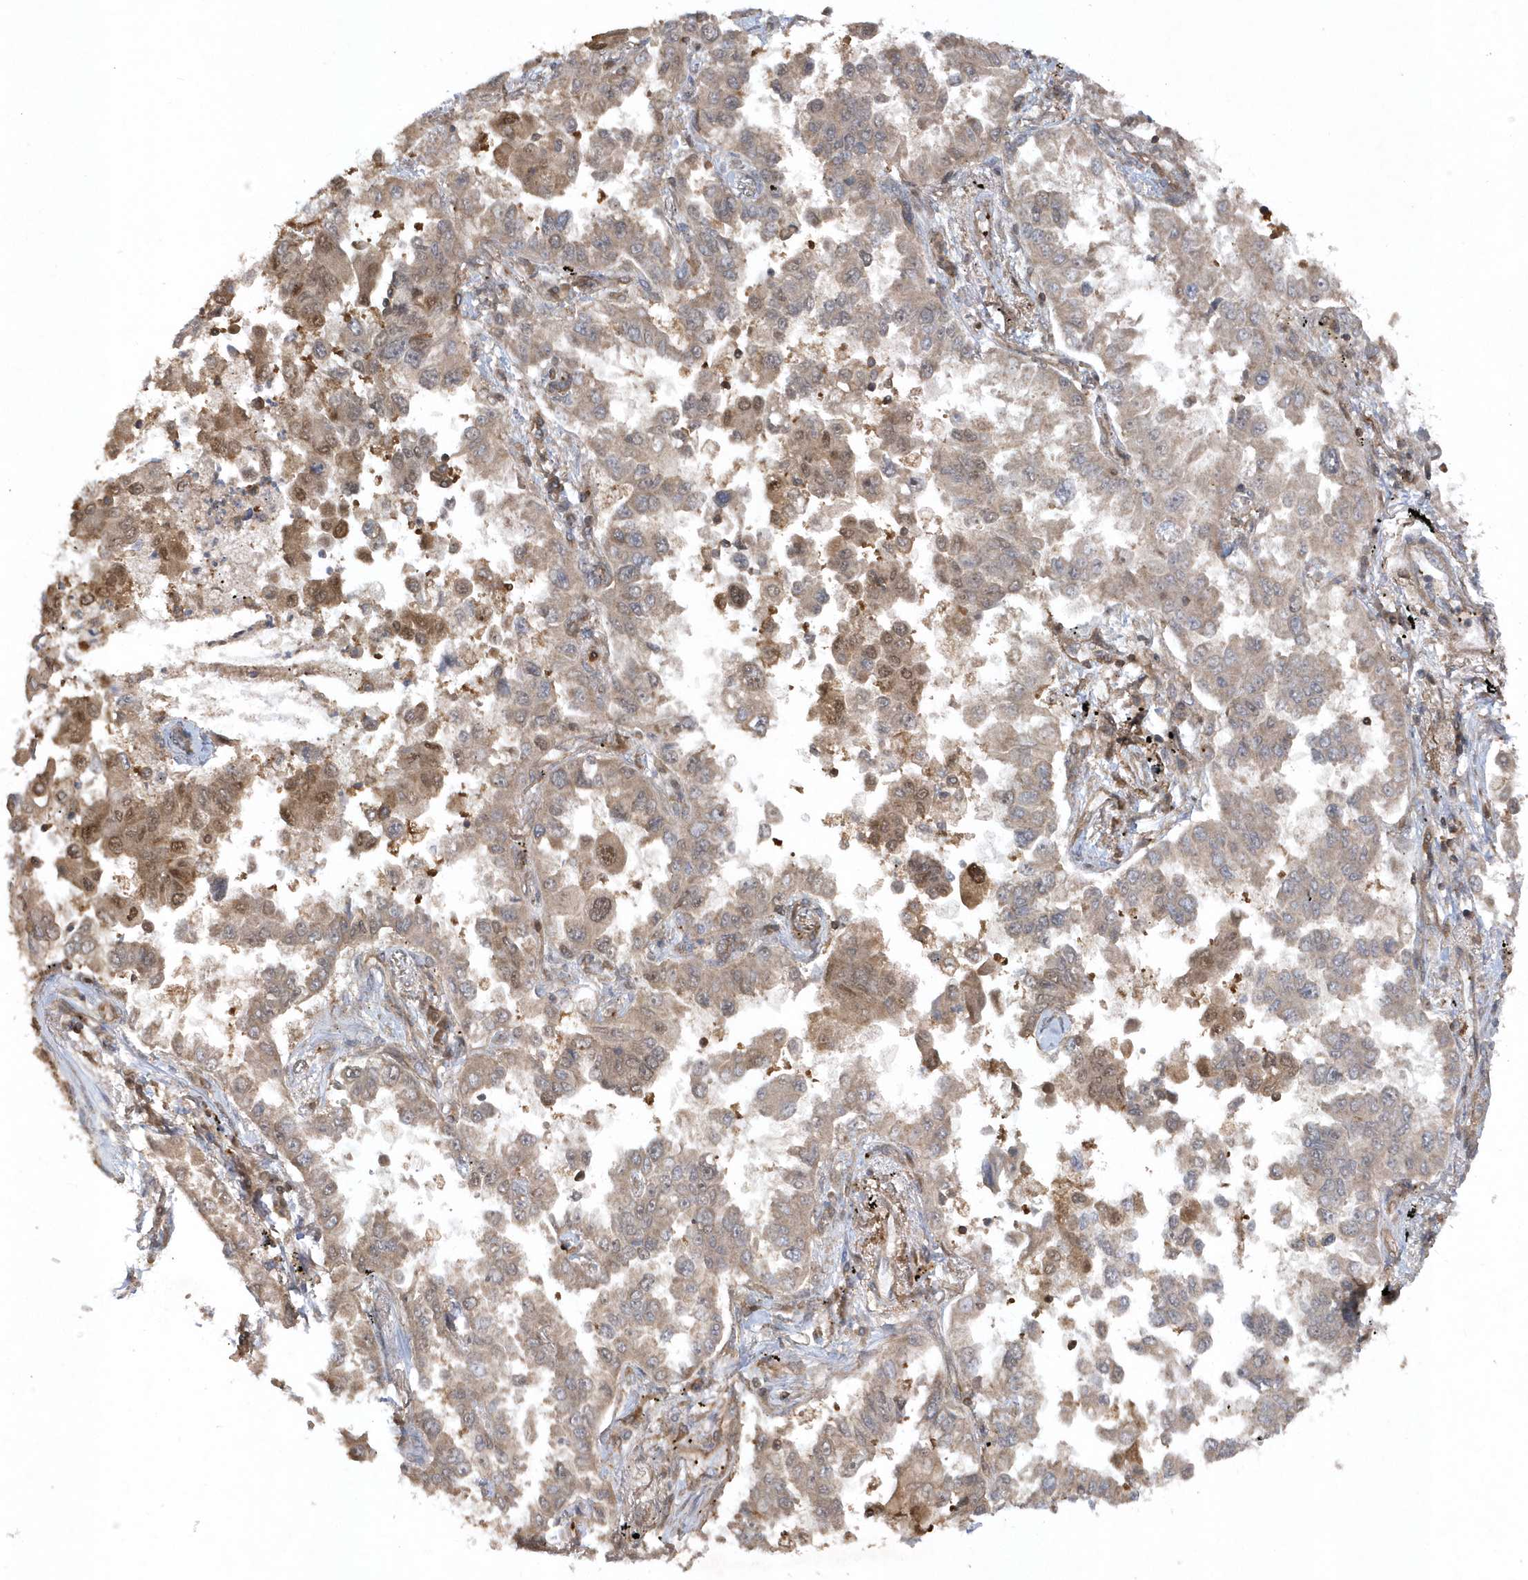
{"staining": {"intensity": "moderate", "quantity": "25%-75%", "location": "cytoplasmic/membranous"}, "tissue": "lung cancer", "cell_type": "Tumor cells", "image_type": "cancer", "snomed": [{"axis": "morphology", "description": "Adenocarcinoma, NOS"}, {"axis": "topography", "description": "Lung"}], "caption": "Protein expression analysis of human adenocarcinoma (lung) reveals moderate cytoplasmic/membranous positivity in about 25%-75% of tumor cells. (DAB (3,3'-diaminobenzidine) IHC with brightfield microscopy, high magnification).", "gene": "ACYP1", "patient": {"sex": "female", "age": 67}}